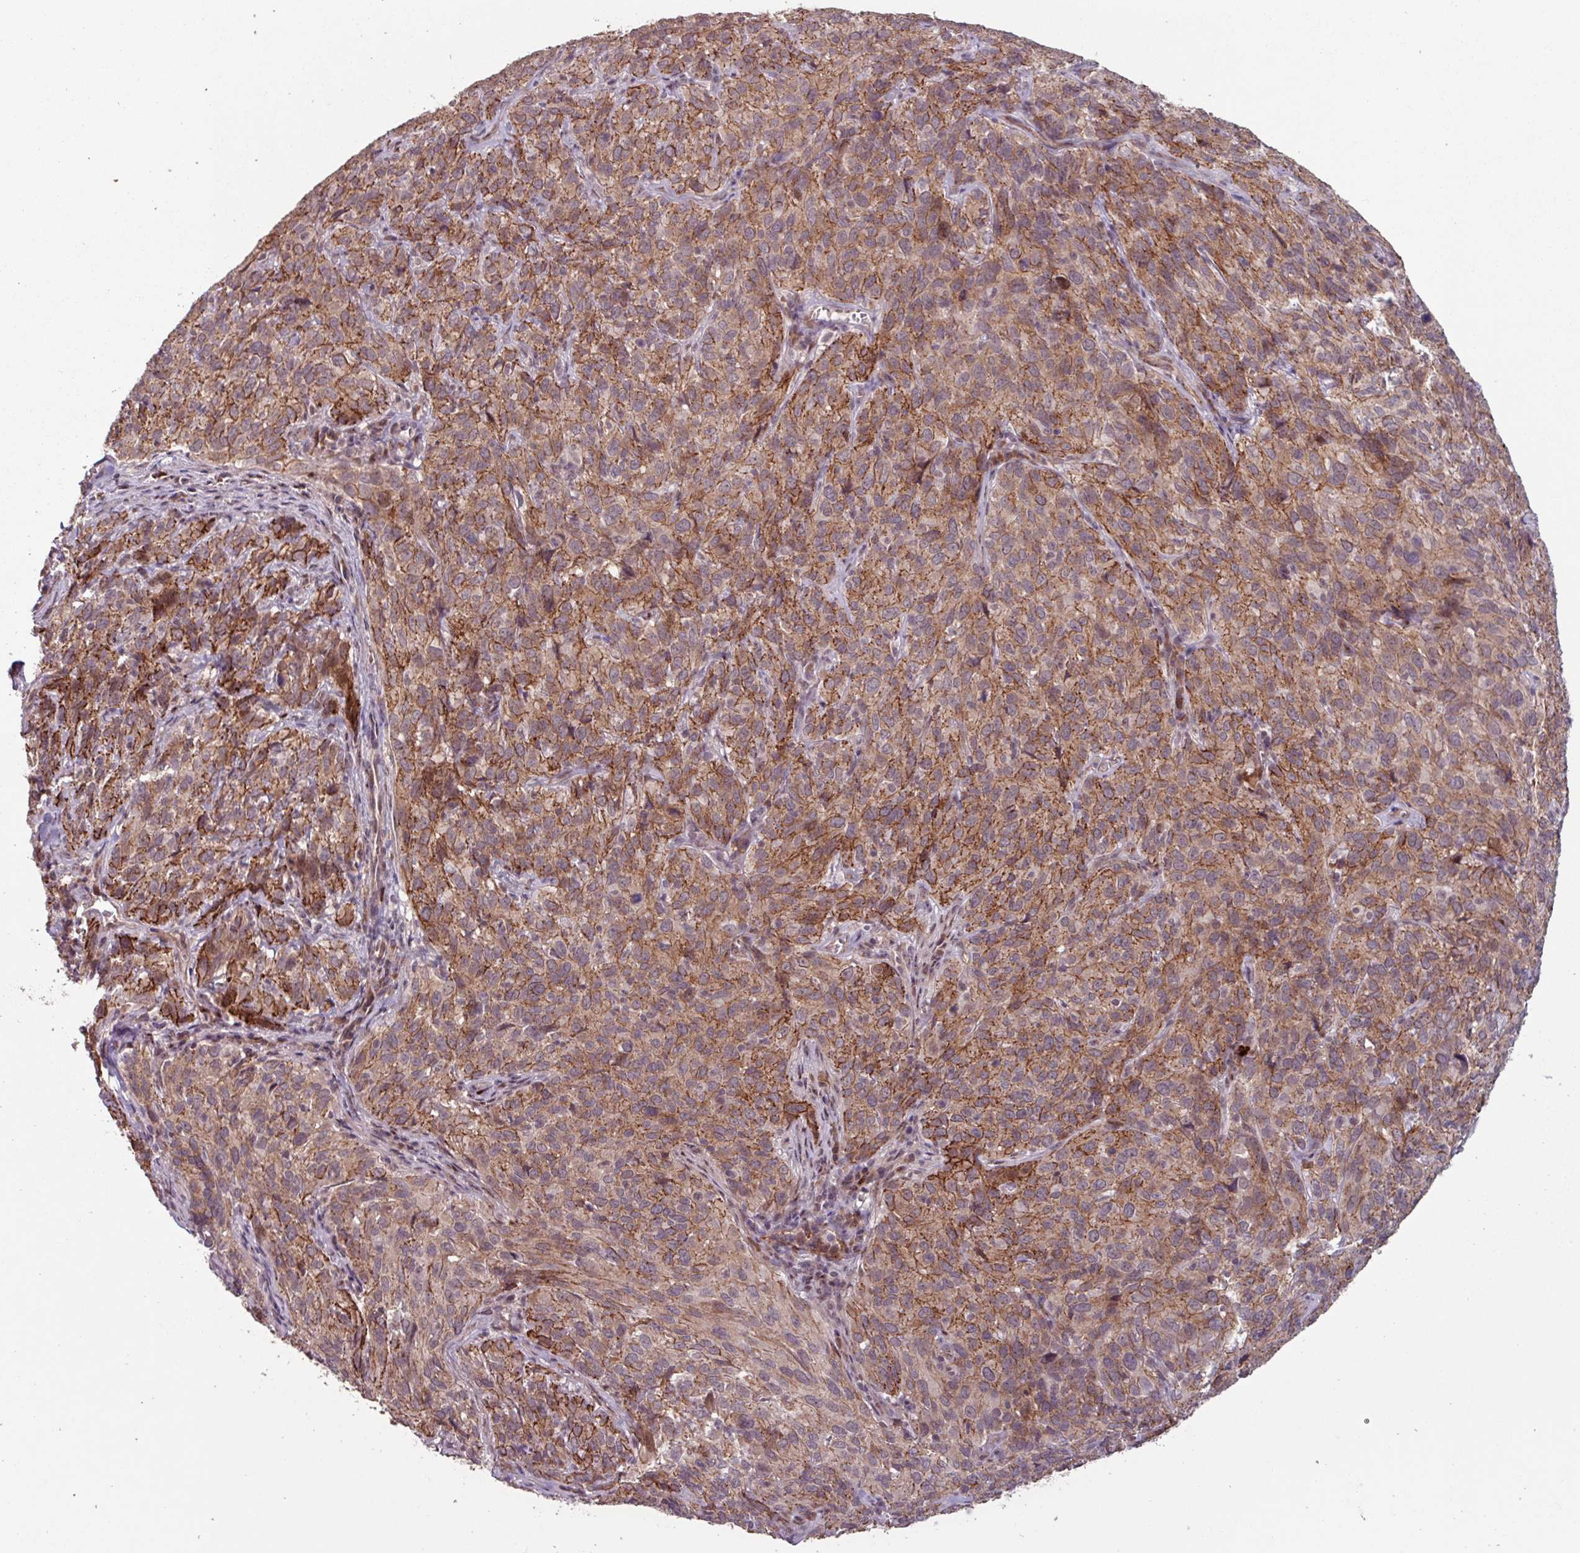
{"staining": {"intensity": "strong", "quantity": ">75%", "location": "cytoplasmic/membranous"}, "tissue": "cervical cancer", "cell_type": "Tumor cells", "image_type": "cancer", "snomed": [{"axis": "morphology", "description": "Squamous cell carcinoma, NOS"}, {"axis": "topography", "description": "Cervix"}], "caption": "This micrograph shows immunohistochemistry (IHC) staining of human squamous cell carcinoma (cervical), with high strong cytoplasmic/membranous positivity in approximately >75% of tumor cells.", "gene": "TMEM88", "patient": {"sex": "female", "age": 51}}